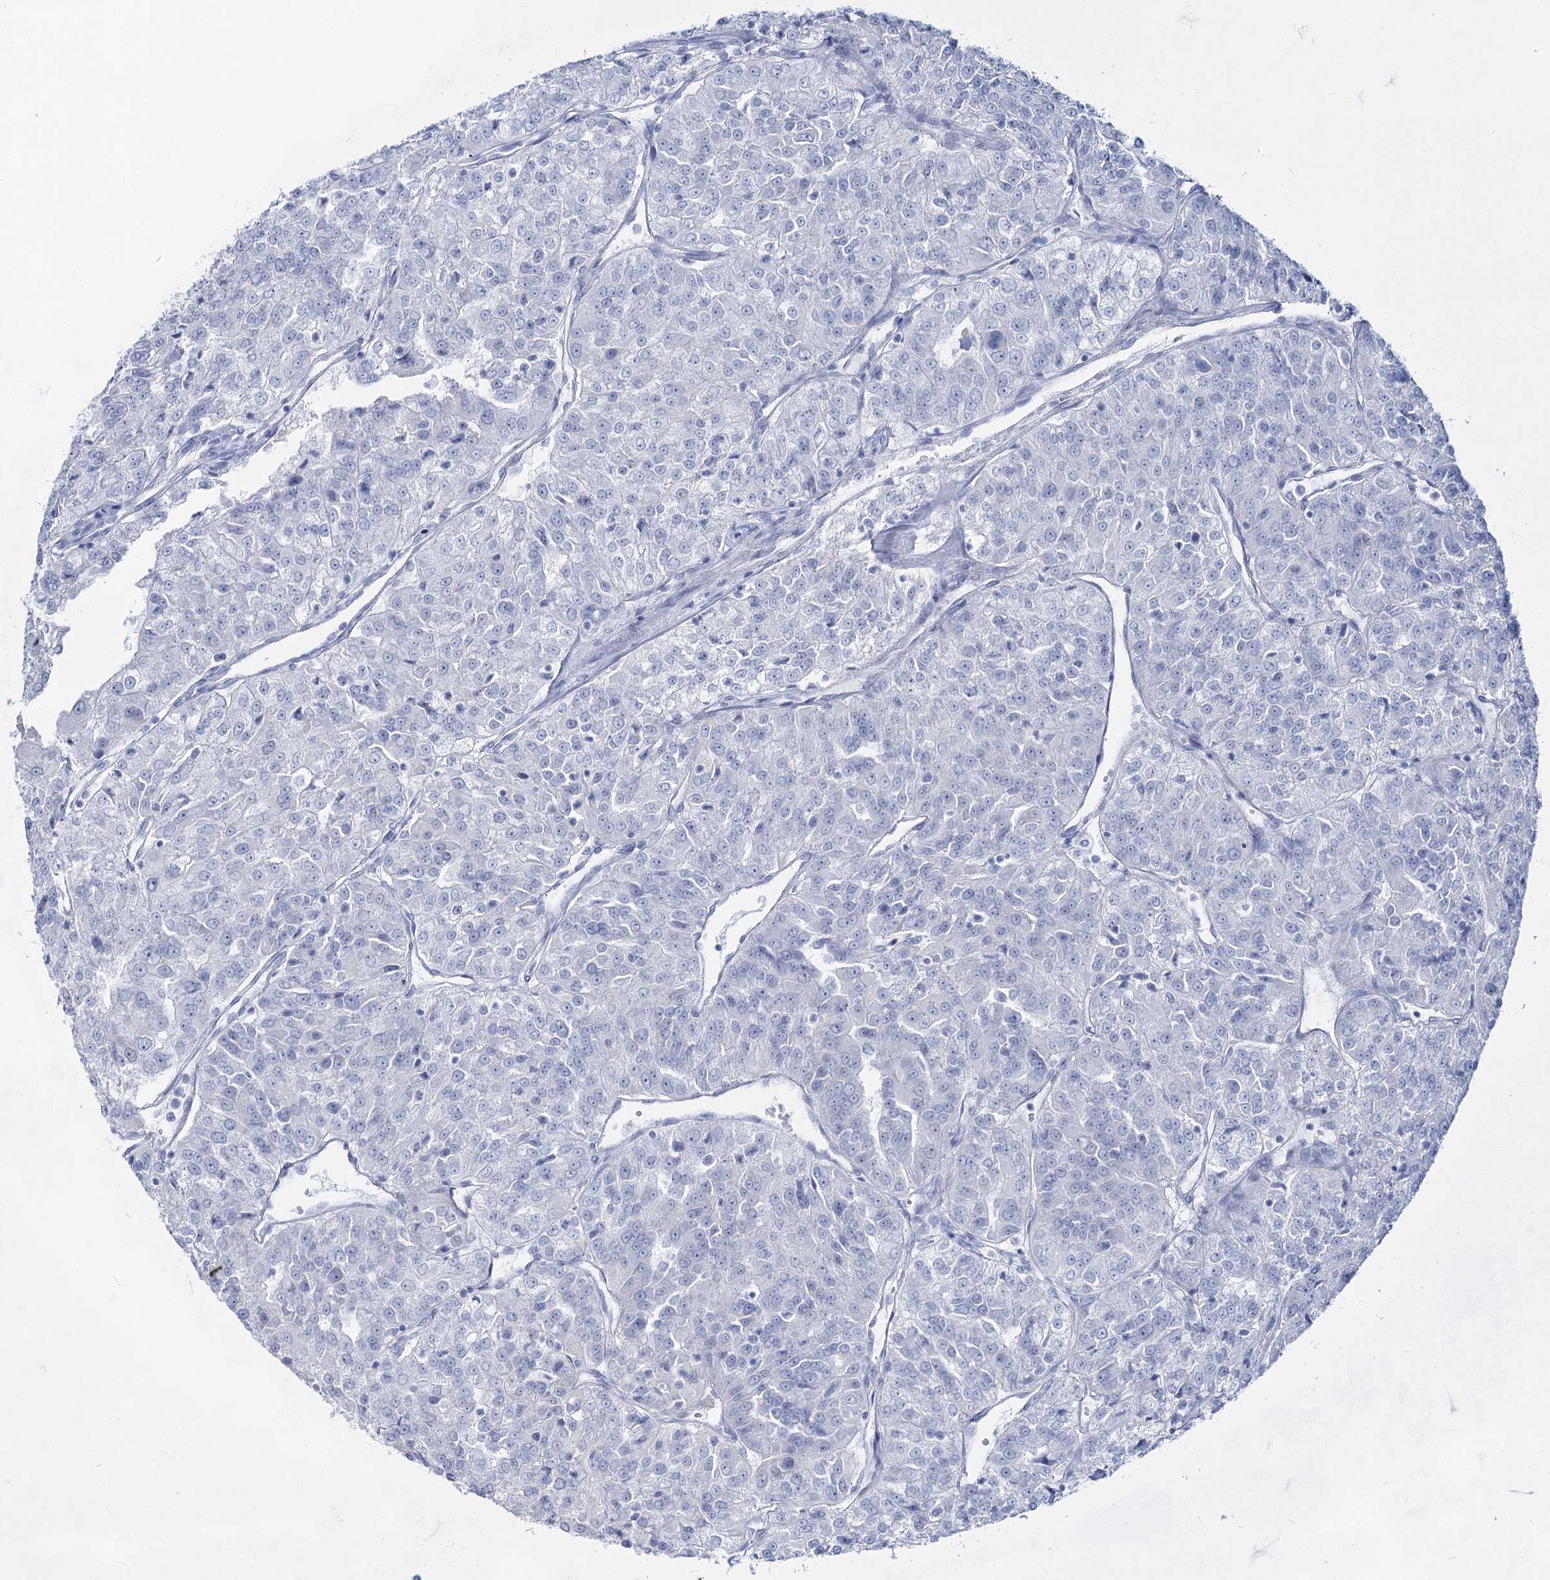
{"staining": {"intensity": "negative", "quantity": "none", "location": "none"}, "tissue": "renal cancer", "cell_type": "Tumor cells", "image_type": "cancer", "snomed": [{"axis": "morphology", "description": "Adenocarcinoma, NOS"}, {"axis": "topography", "description": "Kidney"}], "caption": "High magnification brightfield microscopy of adenocarcinoma (renal) stained with DAB (brown) and counterstained with hematoxylin (blue): tumor cells show no significant staining.", "gene": "ACRV1", "patient": {"sex": "female", "age": 63}}